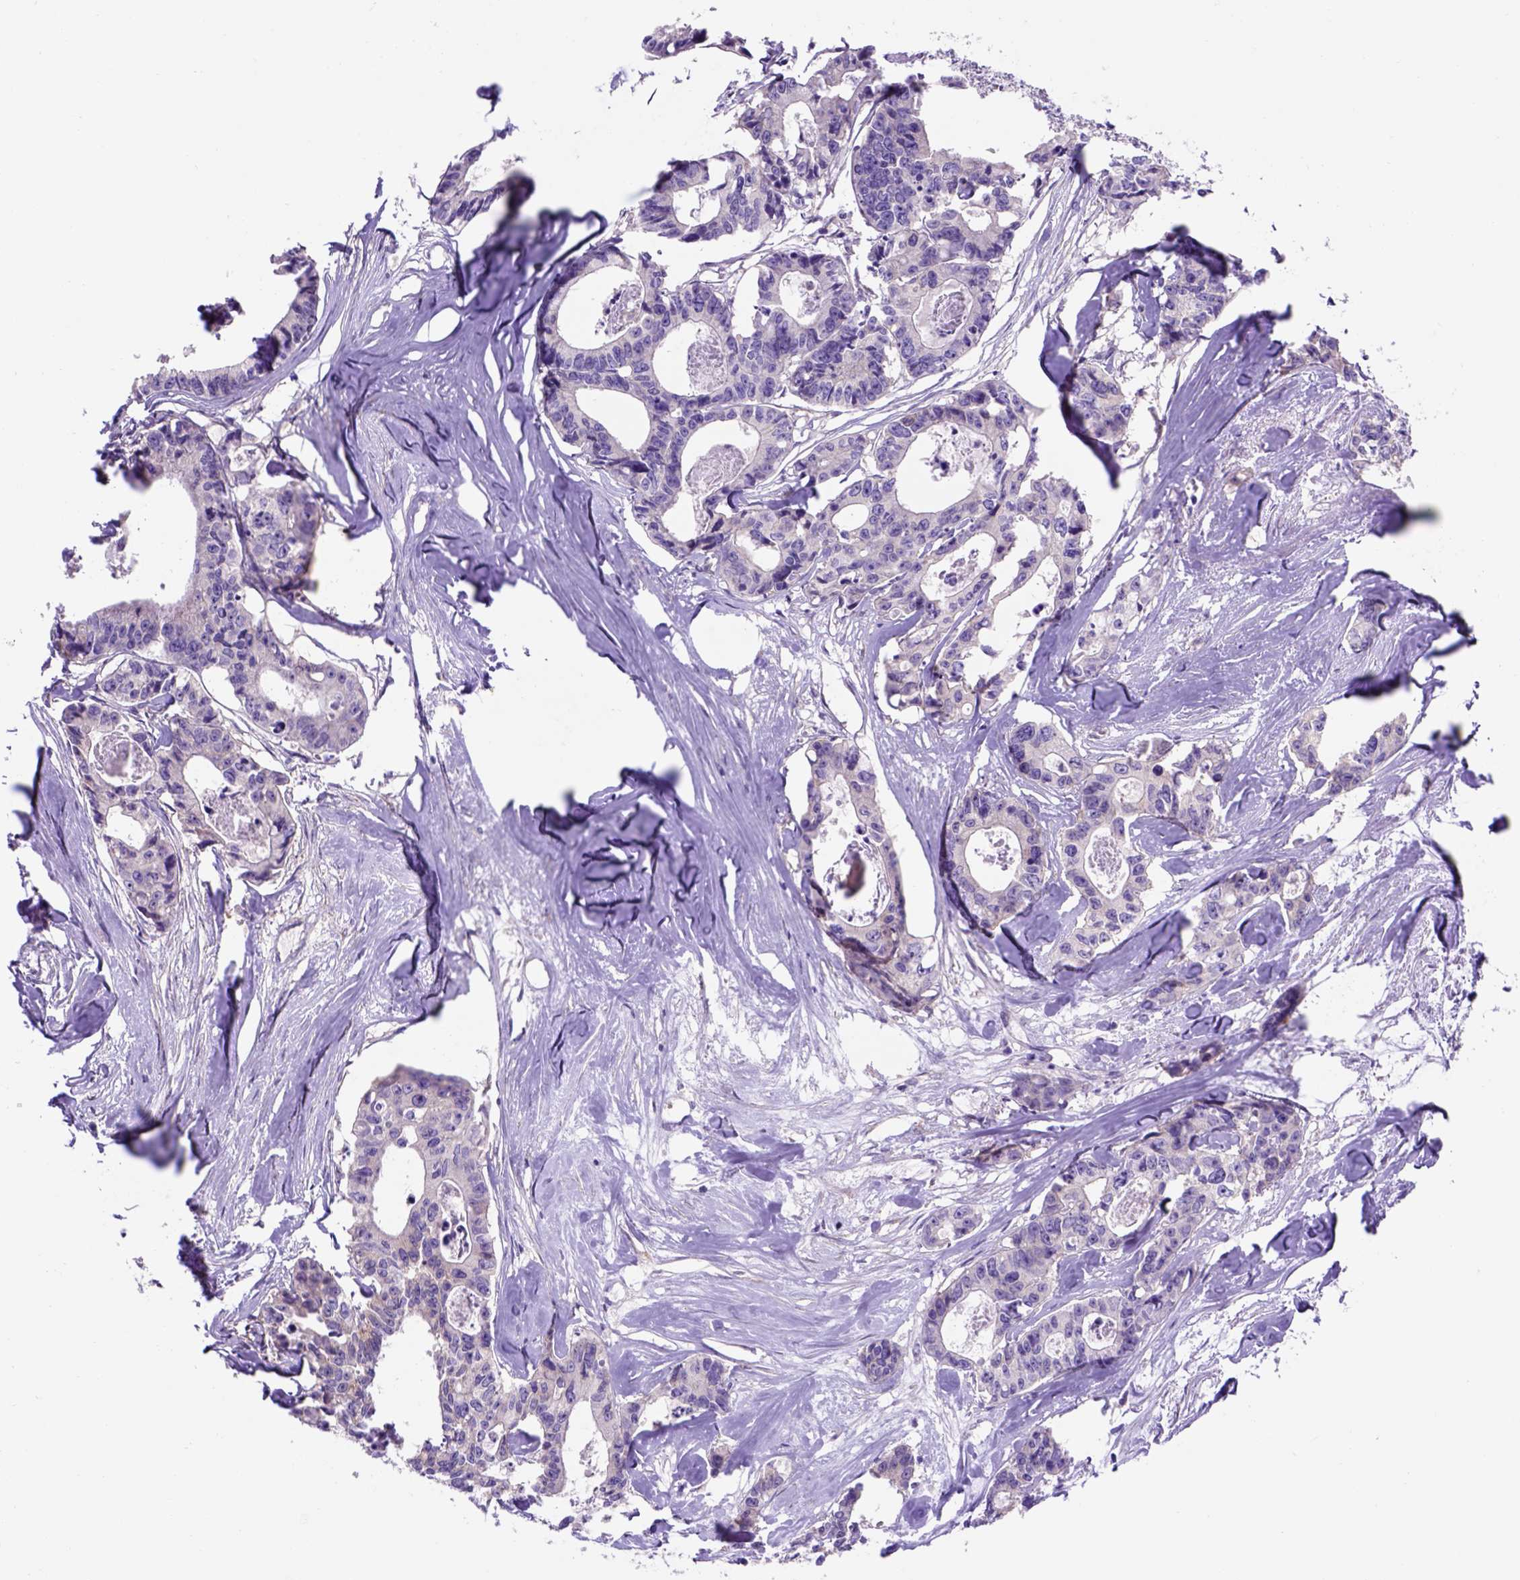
{"staining": {"intensity": "negative", "quantity": "none", "location": "none"}, "tissue": "colorectal cancer", "cell_type": "Tumor cells", "image_type": "cancer", "snomed": [{"axis": "morphology", "description": "Adenocarcinoma, NOS"}, {"axis": "topography", "description": "Rectum"}], "caption": "Immunohistochemistry (IHC) photomicrograph of neoplastic tissue: human colorectal cancer (adenocarcinoma) stained with DAB displays no significant protein staining in tumor cells.", "gene": "EGFR", "patient": {"sex": "male", "age": 57}}